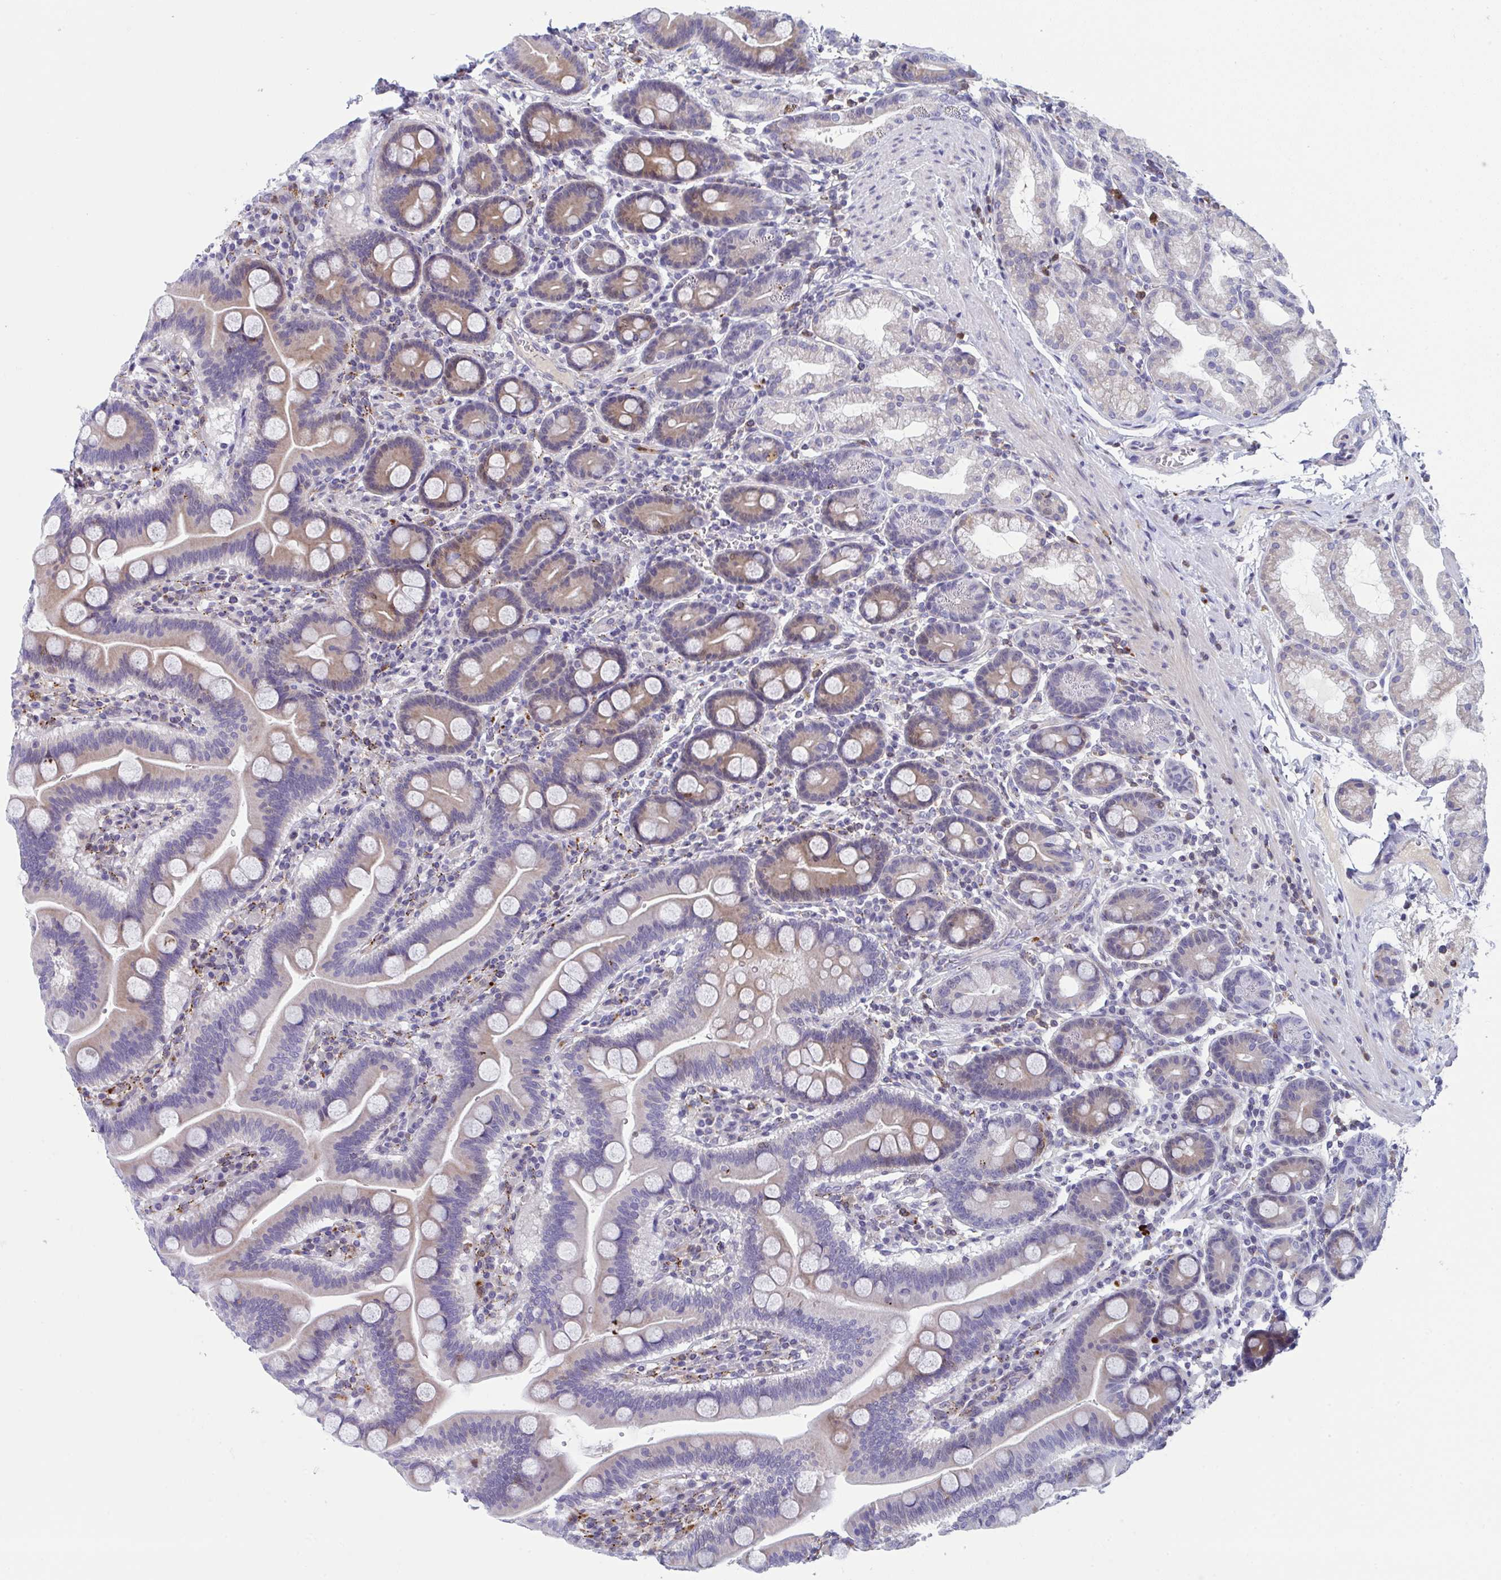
{"staining": {"intensity": "weak", "quantity": "25%-75%", "location": "cytoplasmic/membranous"}, "tissue": "duodenum", "cell_type": "Glandular cells", "image_type": "normal", "snomed": [{"axis": "morphology", "description": "Normal tissue, NOS"}, {"axis": "topography", "description": "Duodenum"}], "caption": "IHC micrograph of benign human duodenum stained for a protein (brown), which exhibits low levels of weak cytoplasmic/membranous staining in about 25%-75% of glandular cells.", "gene": "AOC2", "patient": {"sex": "male", "age": 59}}